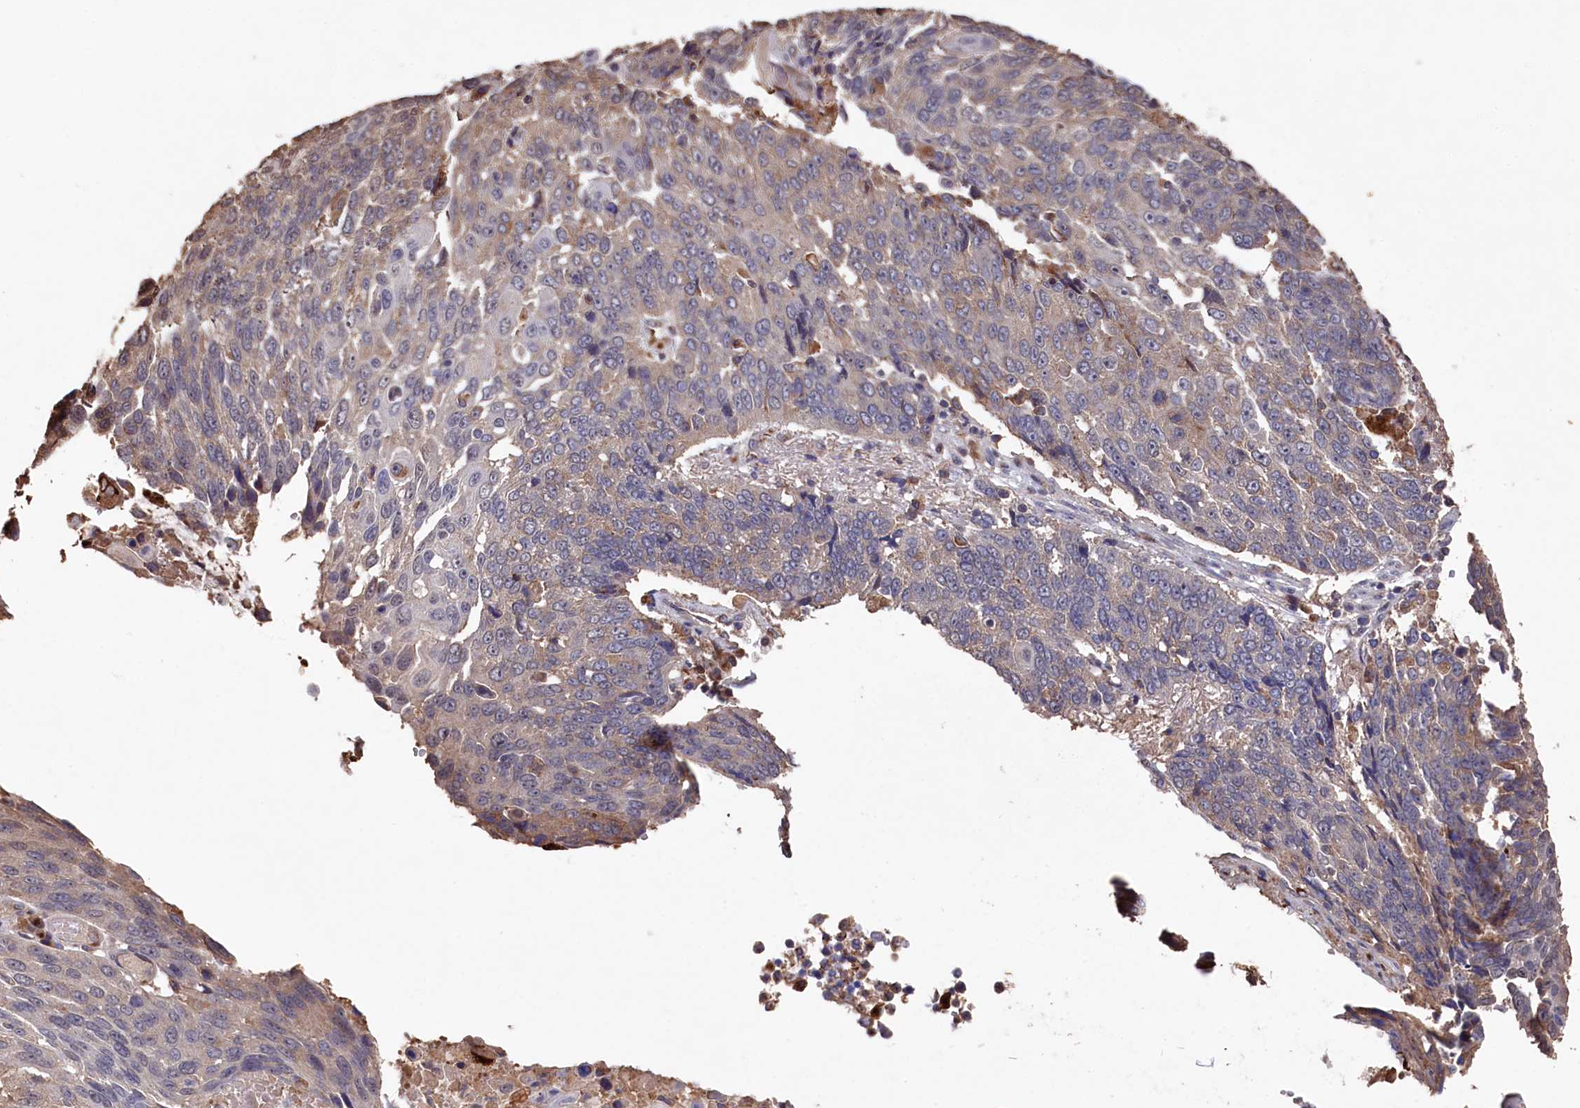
{"staining": {"intensity": "weak", "quantity": "<25%", "location": "cytoplasmic/membranous"}, "tissue": "lung cancer", "cell_type": "Tumor cells", "image_type": "cancer", "snomed": [{"axis": "morphology", "description": "Squamous cell carcinoma, NOS"}, {"axis": "topography", "description": "Lung"}], "caption": "Immunohistochemistry (IHC) histopathology image of neoplastic tissue: human lung cancer stained with DAB reveals no significant protein expression in tumor cells.", "gene": "NAA60", "patient": {"sex": "male", "age": 66}}